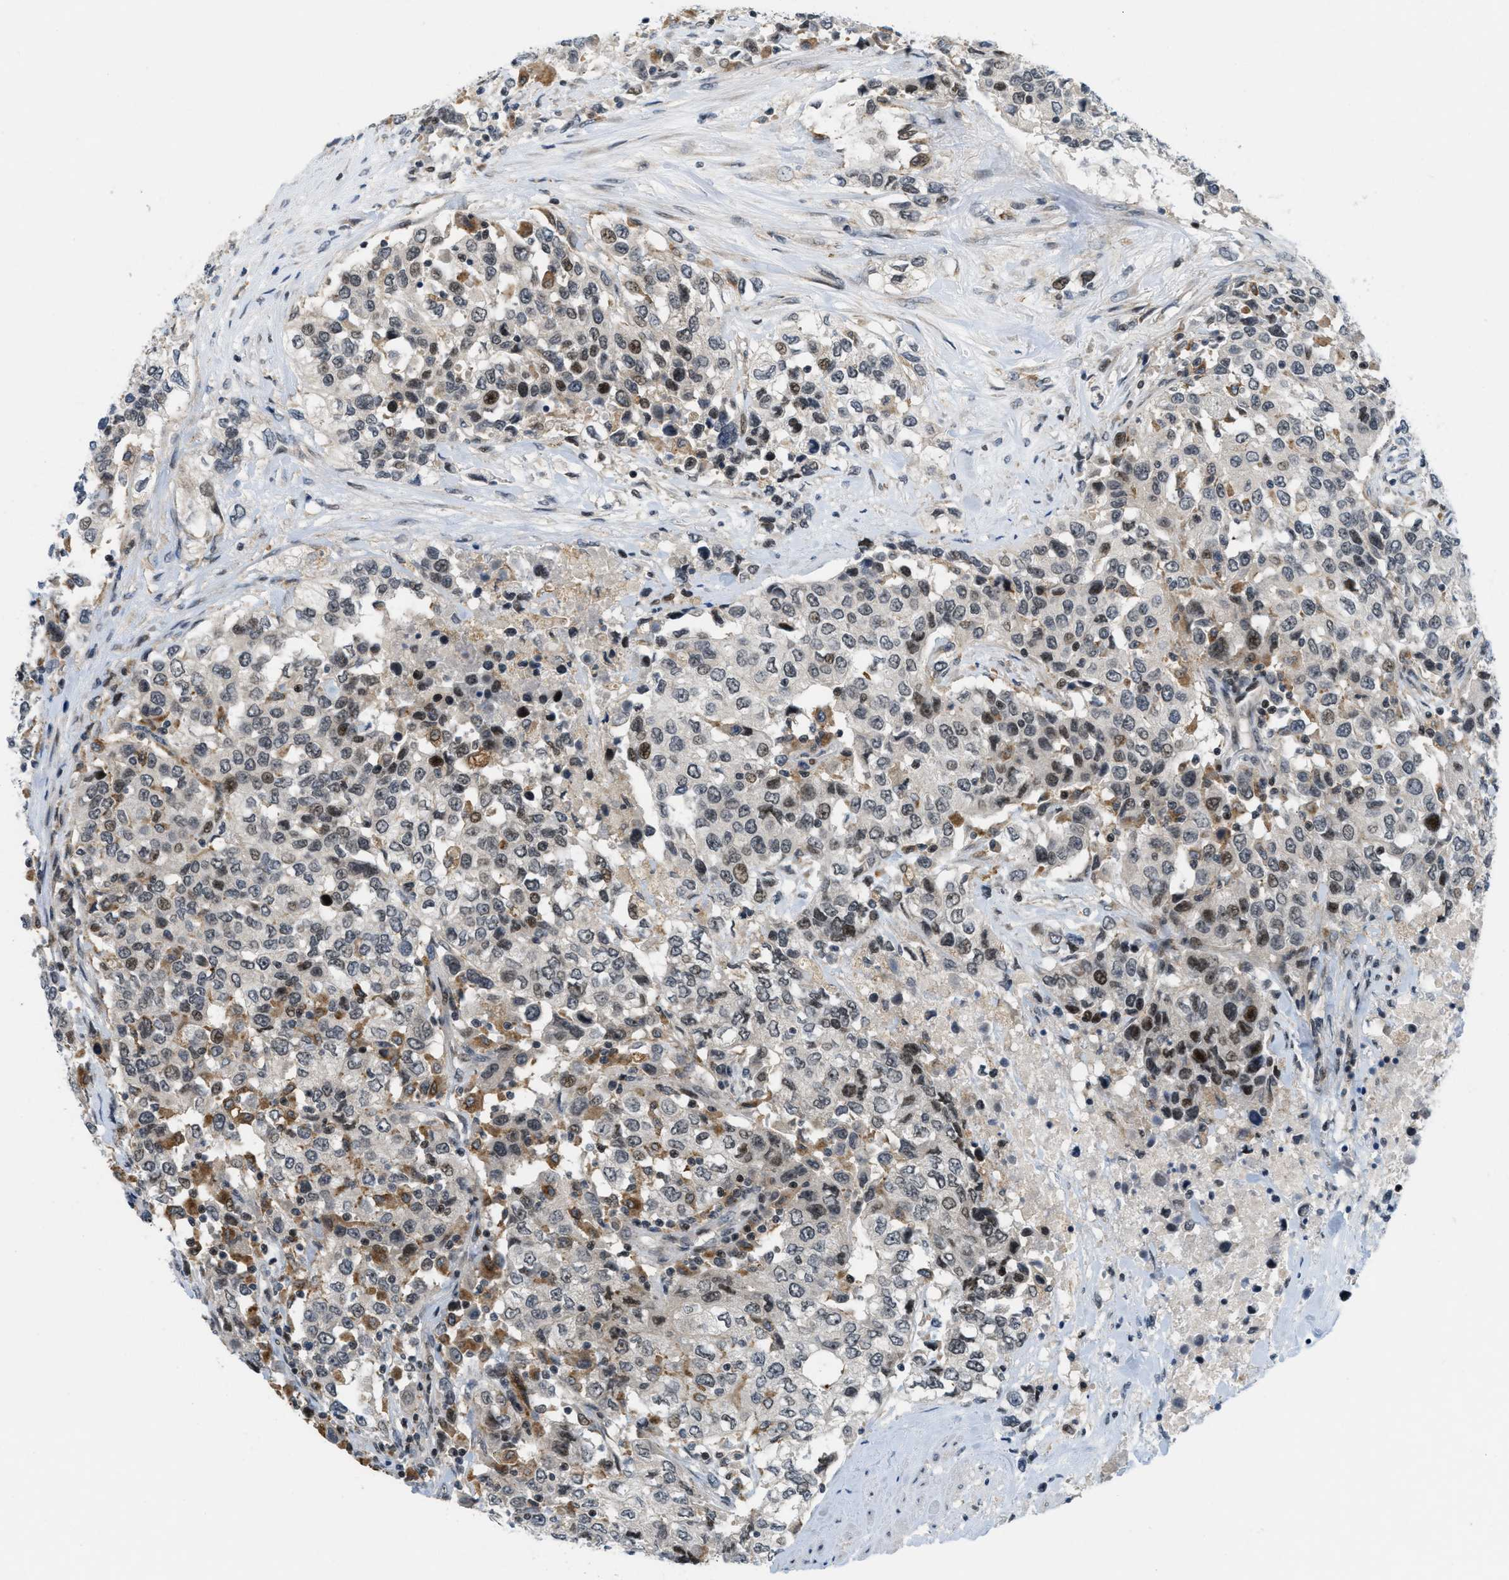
{"staining": {"intensity": "moderate", "quantity": "<25%", "location": "cytoplasmic/membranous,nuclear"}, "tissue": "urothelial cancer", "cell_type": "Tumor cells", "image_type": "cancer", "snomed": [{"axis": "morphology", "description": "Urothelial carcinoma, High grade"}, {"axis": "topography", "description": "Urinary bladder"}], "caption": "Urothelial carcinoma (high-grade) stained for a protein demonstrates moderate cytoplasmic/membranous and nuclear positivity in tumor cells. The staining is performed using DAB brown chromogen to label protein expression. The nuclei are counter-stained blue using hematoxylin.", "gene": "ING1", "patient": {"sex": "female", "age": 80}}